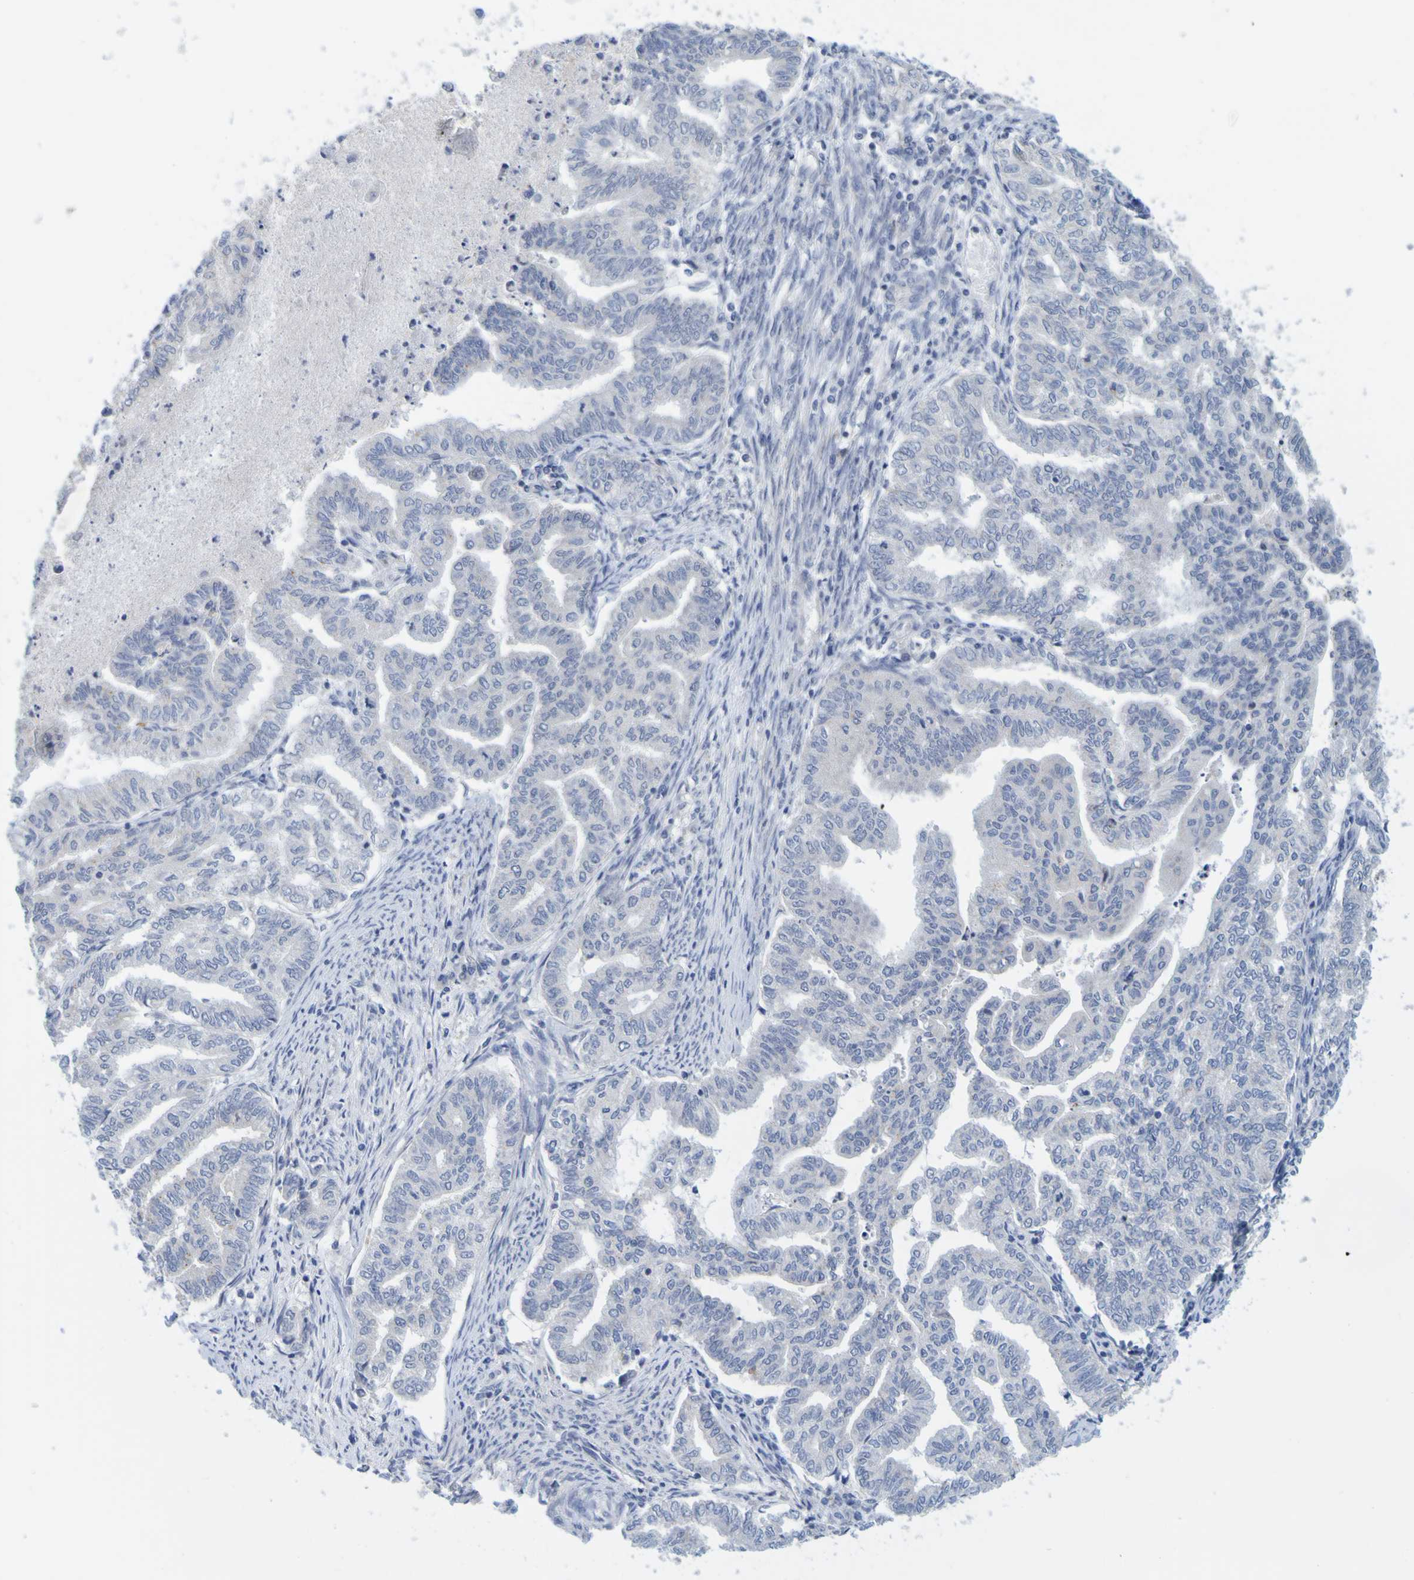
{"staining": {"intensity": "negative", "quantity": "none", "location": "none"}, "tissue": "endometrial cancer", "cell_type": "Tumor cells", "image_type": "cancer", "snomed": [{"axis": "morphology", "description": "Adenocarcinoma, NOS"}, {"axis": "topography", "description": "Endometrium"}], "caption": "A histopathology image of endometrial cancer stained for a protein shows no brown staining in tumor cells. (DAB immunohistochemistry visualized using brightfield microscopy, high magnification).", "gene": "ENDOU", "patient": {"sex": "female", "age": 79}}